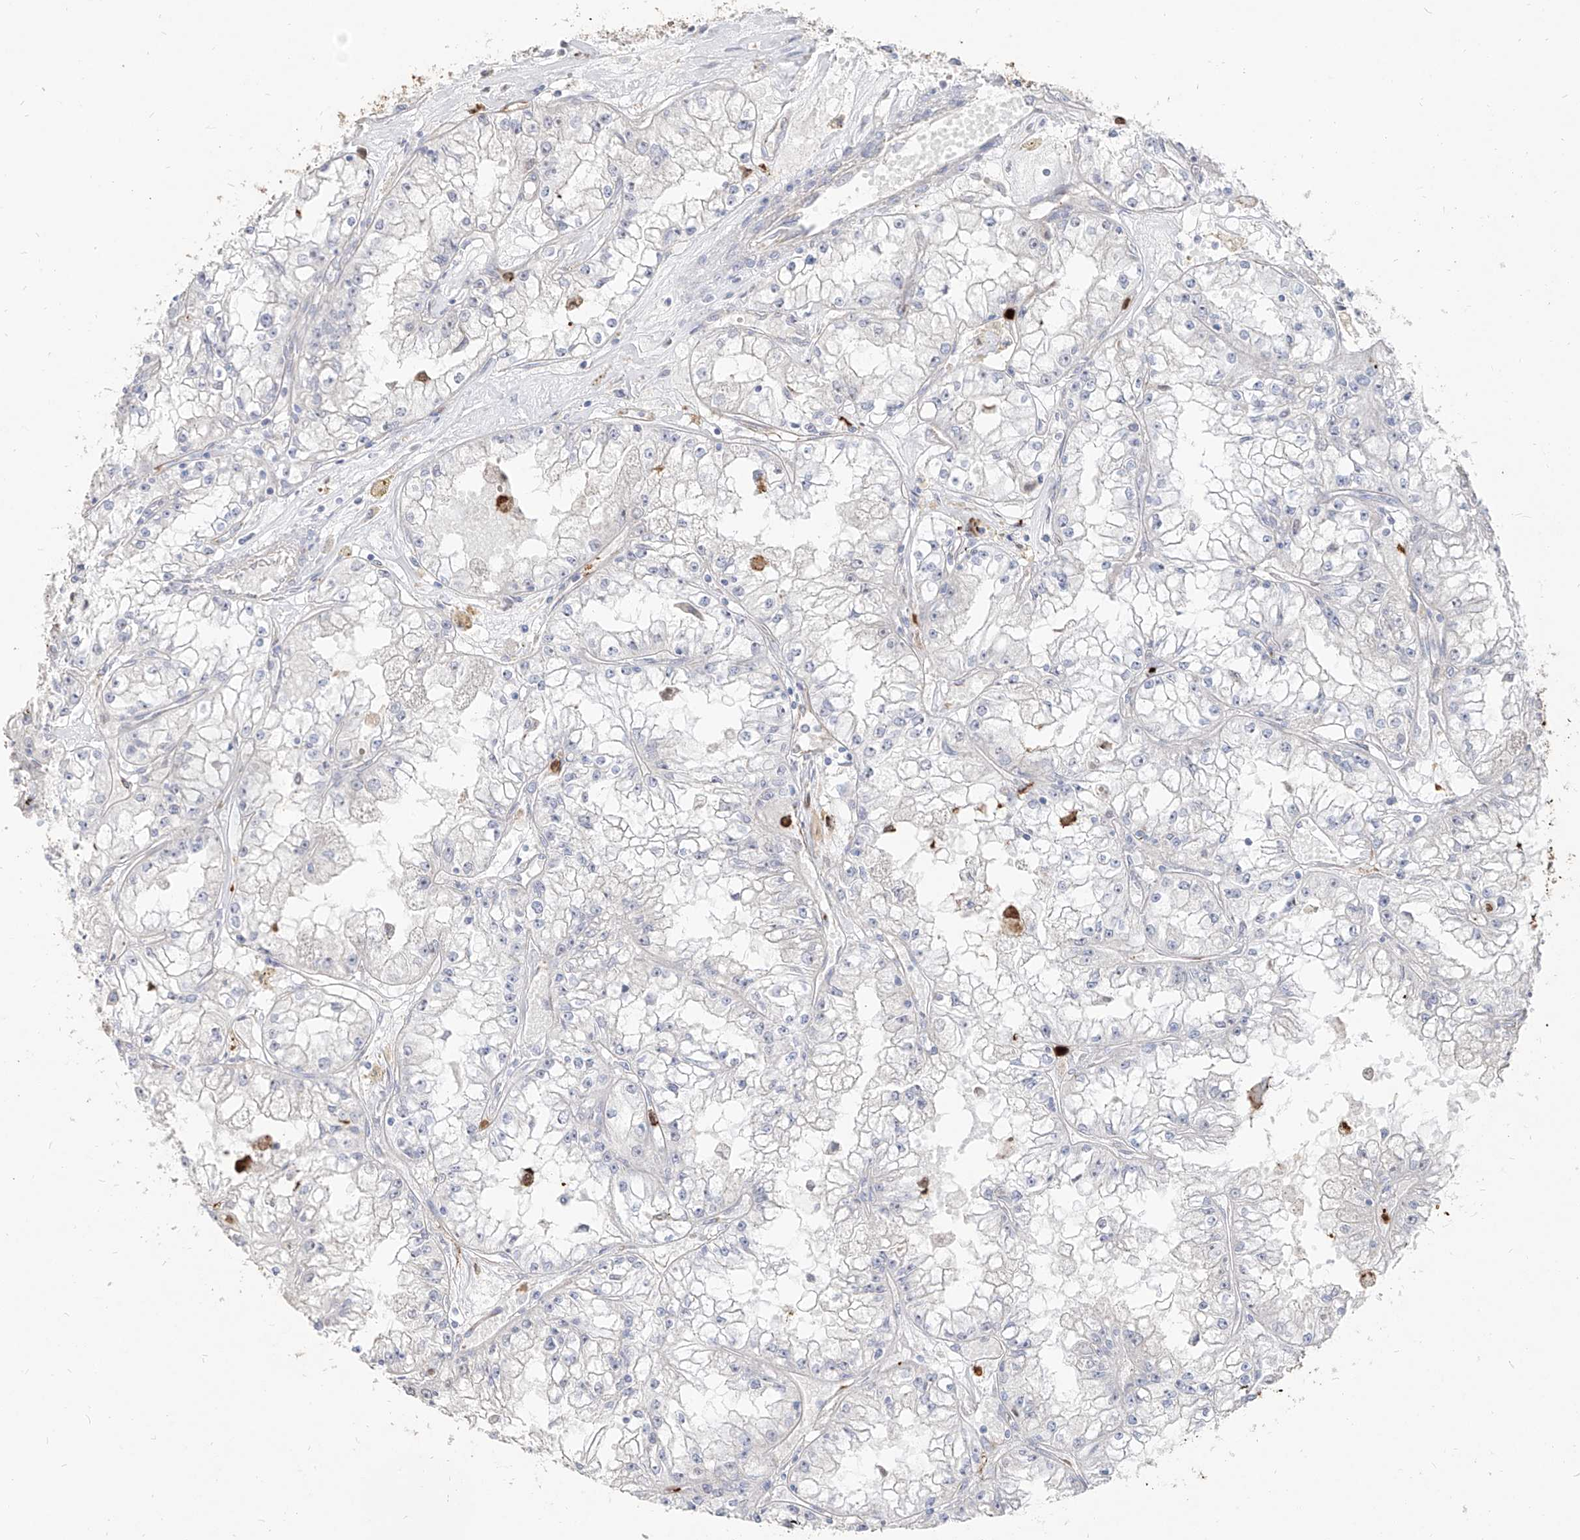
{"staining": {"intensity": "negative", "quantity": "none", "location": "none"}, "tissue": "renal cancer", "cell_type": "Tumor cells", "image_type": "cancer", "snomed": [{"axis": "morphology", "description": "Adenocarcinoma, NOS"}, {"axis": "topography", "description": "Kidney"}], "caption": "High power microscopy photomicrograph of an immunohistochemistry photomicrograph of renal adenocarcinoma, revealing no significant positivity in tumor cells.", "gene": "ZNF227", "patient": {"sex": "male", "age": 56}}